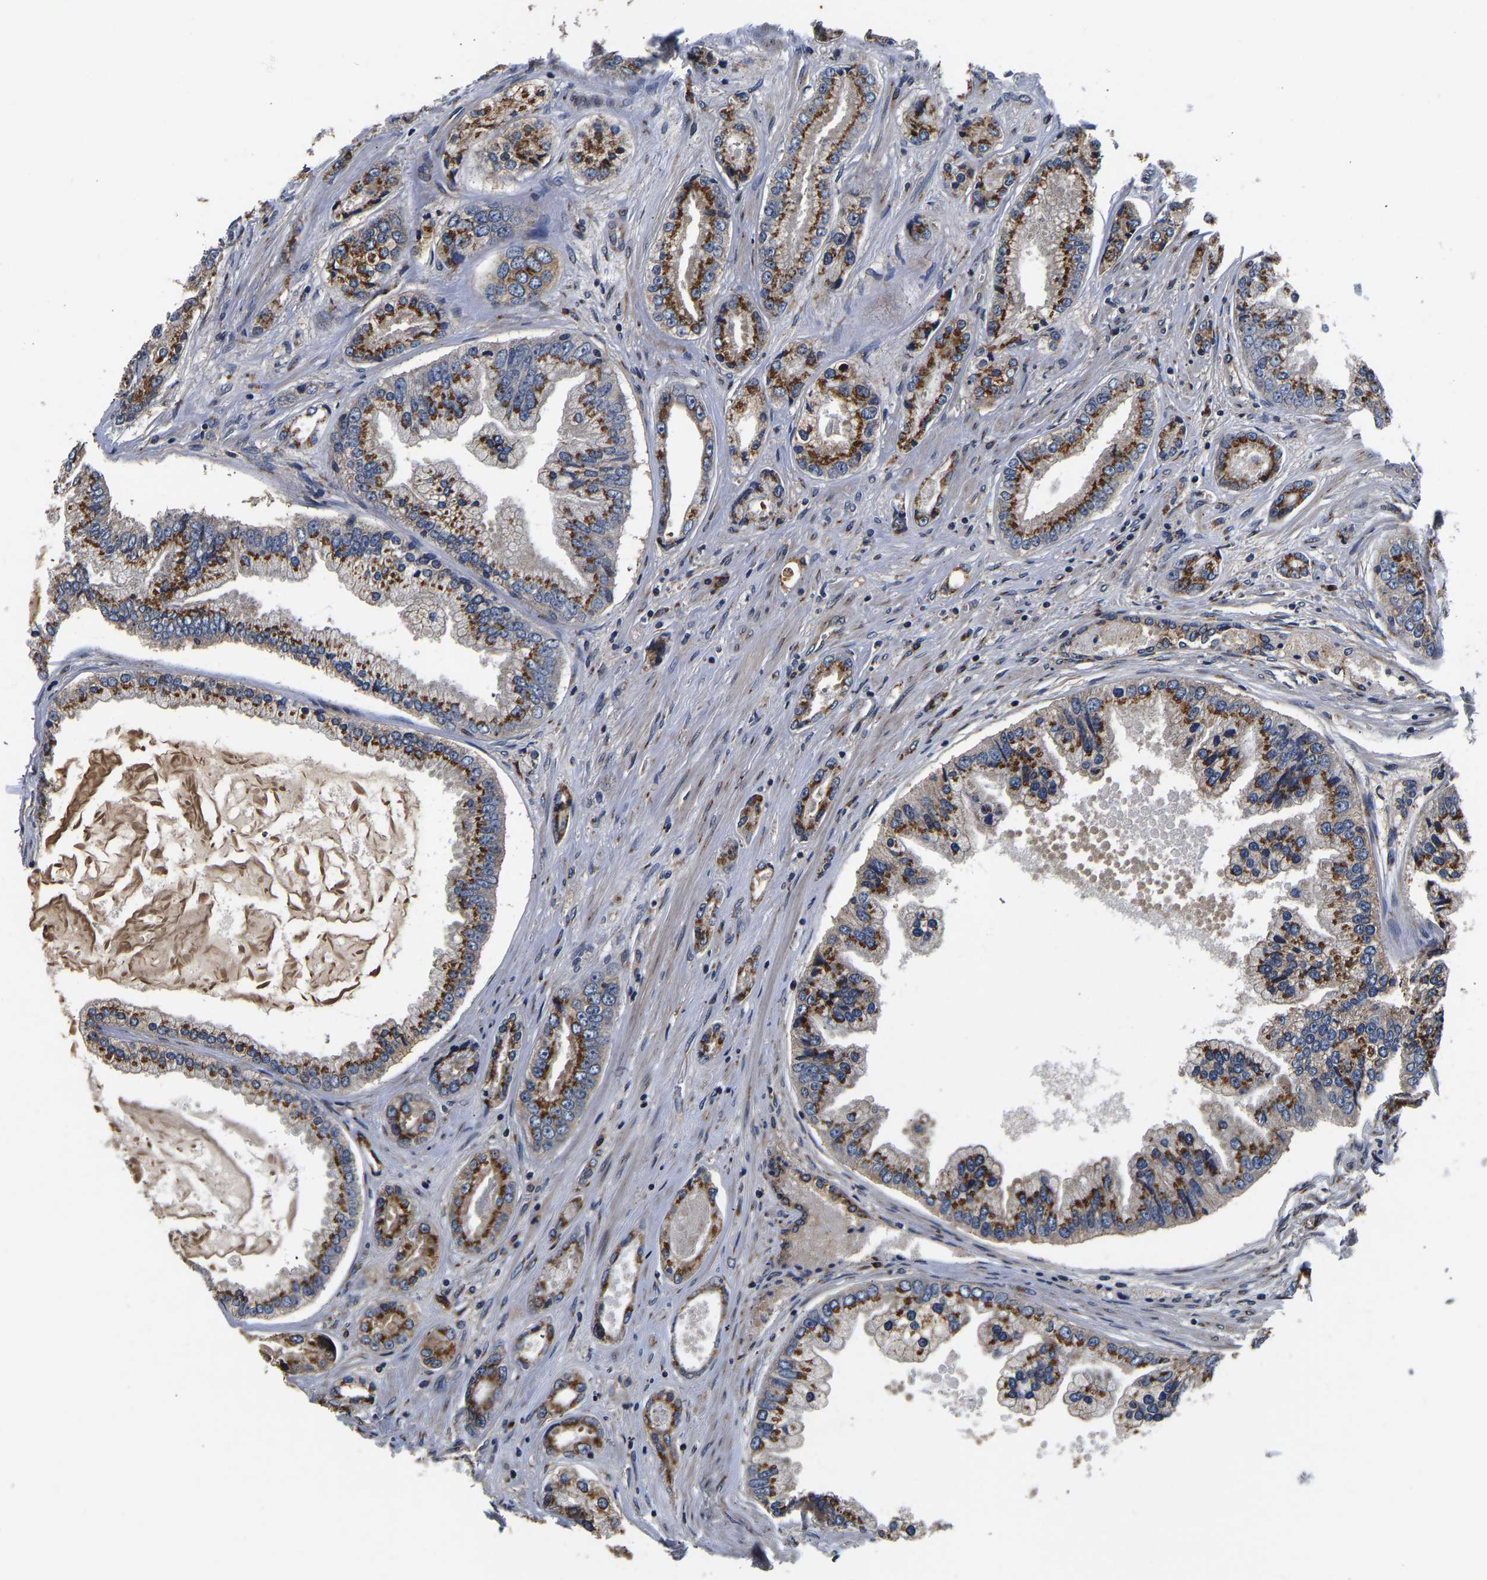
{"staining": {"intensity": "strong", "quantity": ">75%", "location": "cytoplasmic/membranous"}, "tissue": "prostate cancer", "cell_type": "Tumor cells", "image_type": "cancer", "snomed": [{"axis": "morphology", "description": "Adenocarcinoma, High grade"}, {"axis": "topography", "description": "Prostate"}], "caption": "This is a photomicrograph of immunohistochemistry (IHC) staining of prostate high-grade adenocarcinoma, which shows strong expression in the cytoplasmic/membranous of tumor cells.", "gene": "RABAC1", "patient": {"sex": "male", "age": 61}}